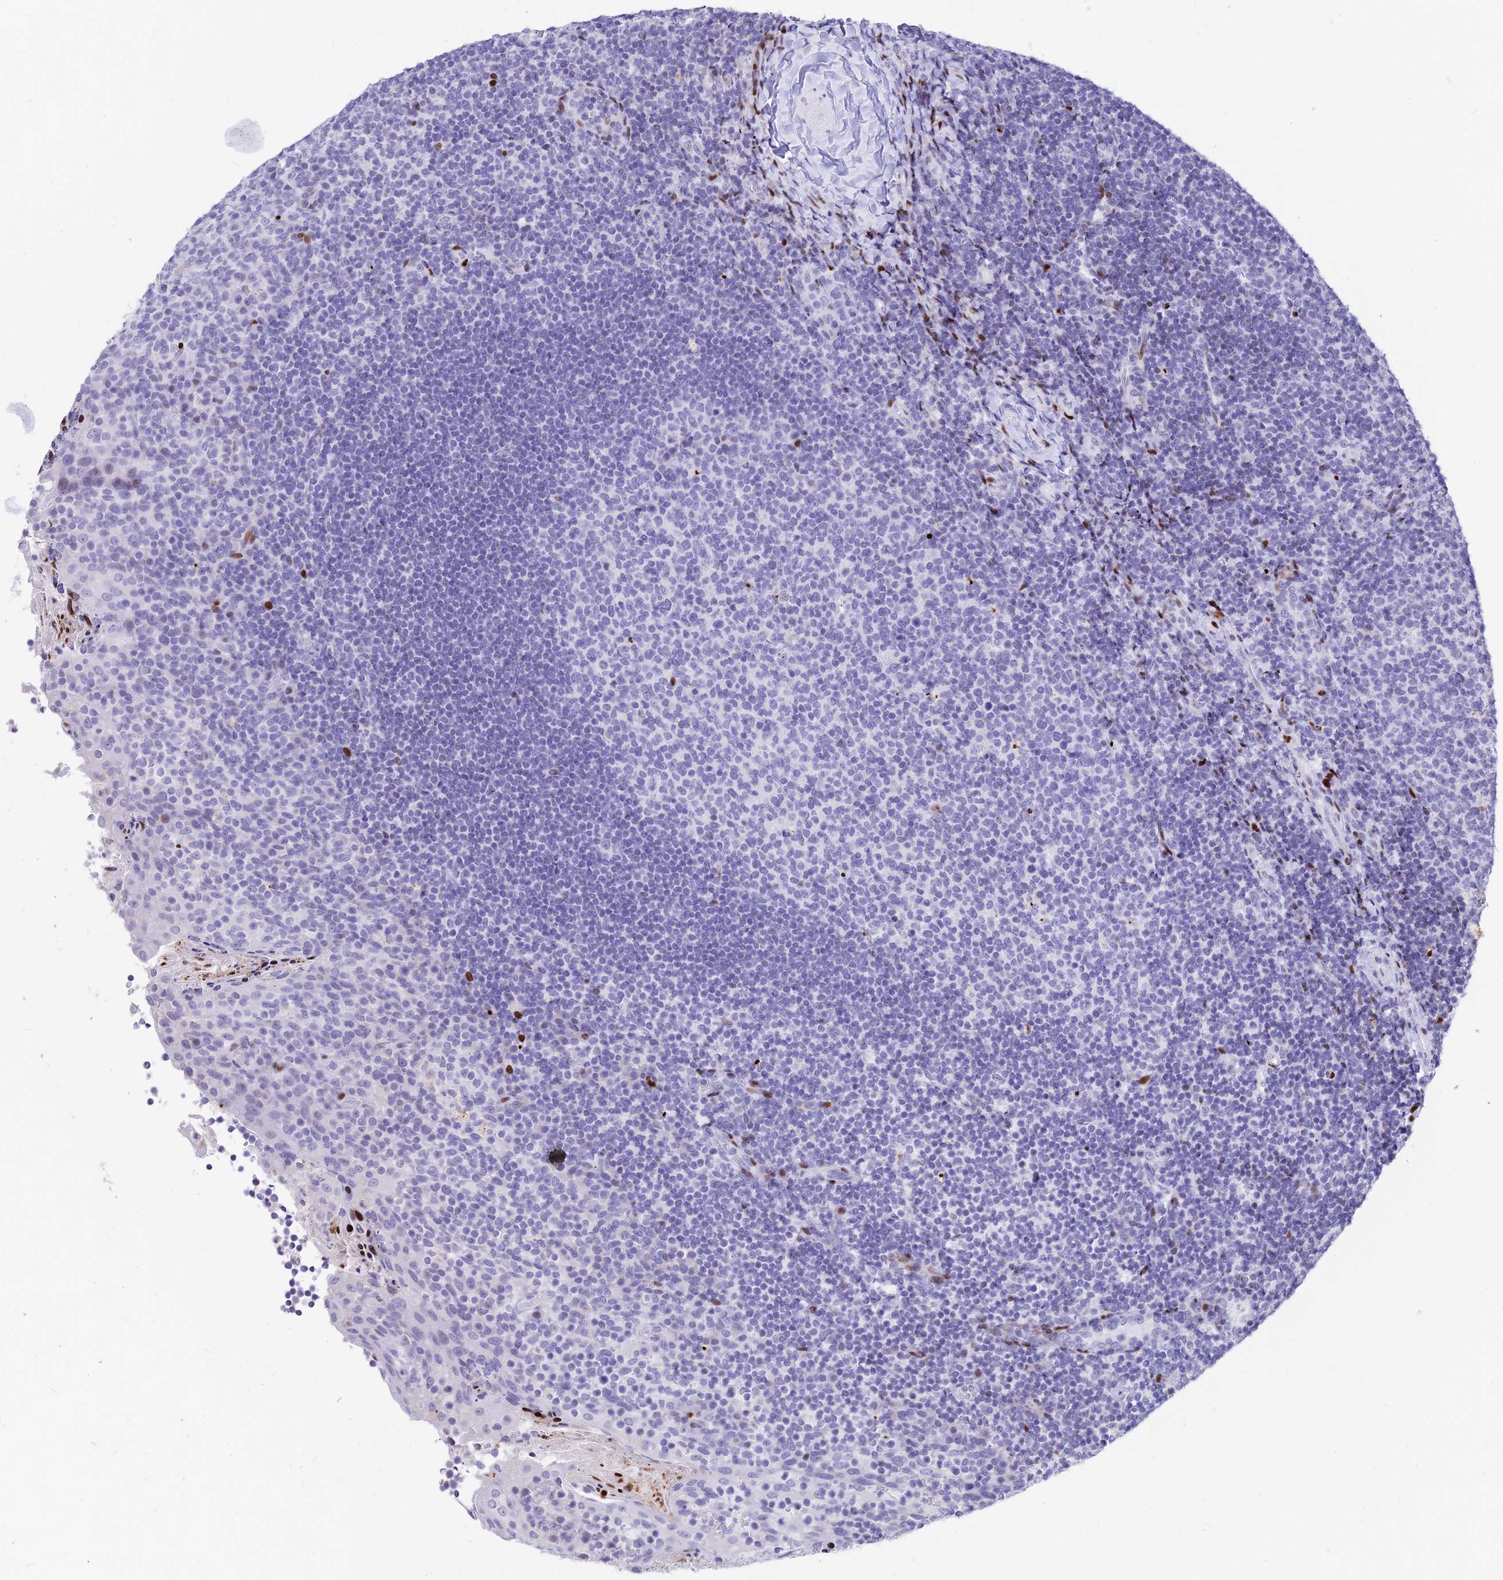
{"staining": {"intensity": "negative", "quantity": "none", "location": "none"}, "tissue": "tonsil", "cell_type": "Germinal center cells", "image_type": "normal", "snomed": [{"axis": "morphology", "description": "Normal tissue, NOS"}, {"axis": "topography", "description": "Tonsil"}], "caption": "A histopathology image of tonsil stained for a protein reveals no brown staining in germinal center cells.", "gene": "PRPS1", "patient": {"sex": "female", "age": 10}}